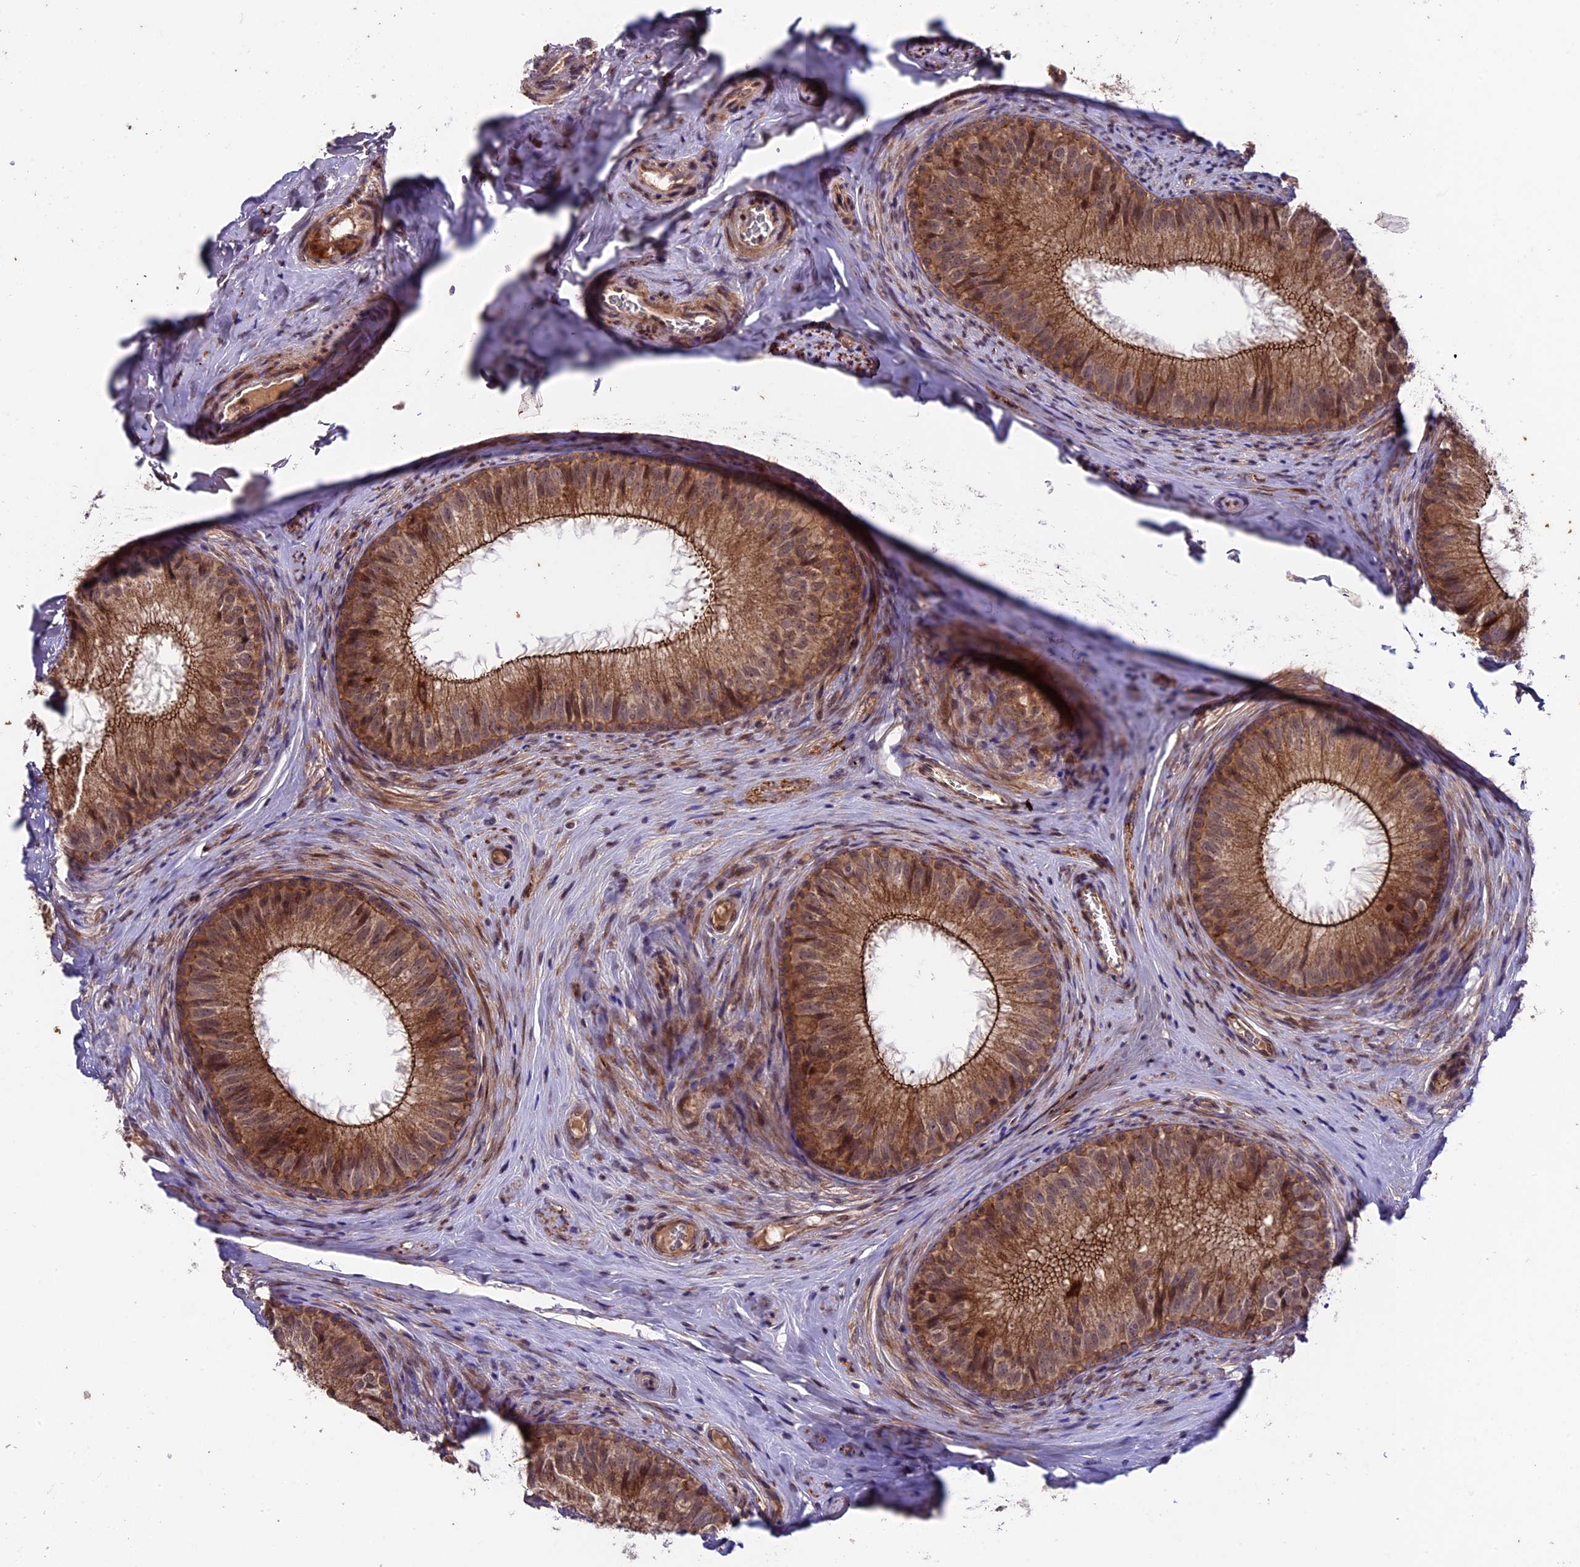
{"staining": {"intensity": "moderate", "quantity": ">75%", "location": "cytoplasmic/membranous,nuclear"}, "tissue": "epididymis", "cell_type": "Glandular cells", "image_type": "normal", "snomed": [{"axis": "morphology", "description": "Normal tissue, NOS"}, {"axis": "topography", "description": "Epididymis"}], "caption": "Moderate cytoplasmic/membranous,nuclear protein staining is identified in about >75% of glandular cells in epididymis.", "gene": "SIPA1L3", "patient": {"sex": "male", "age": 34}}